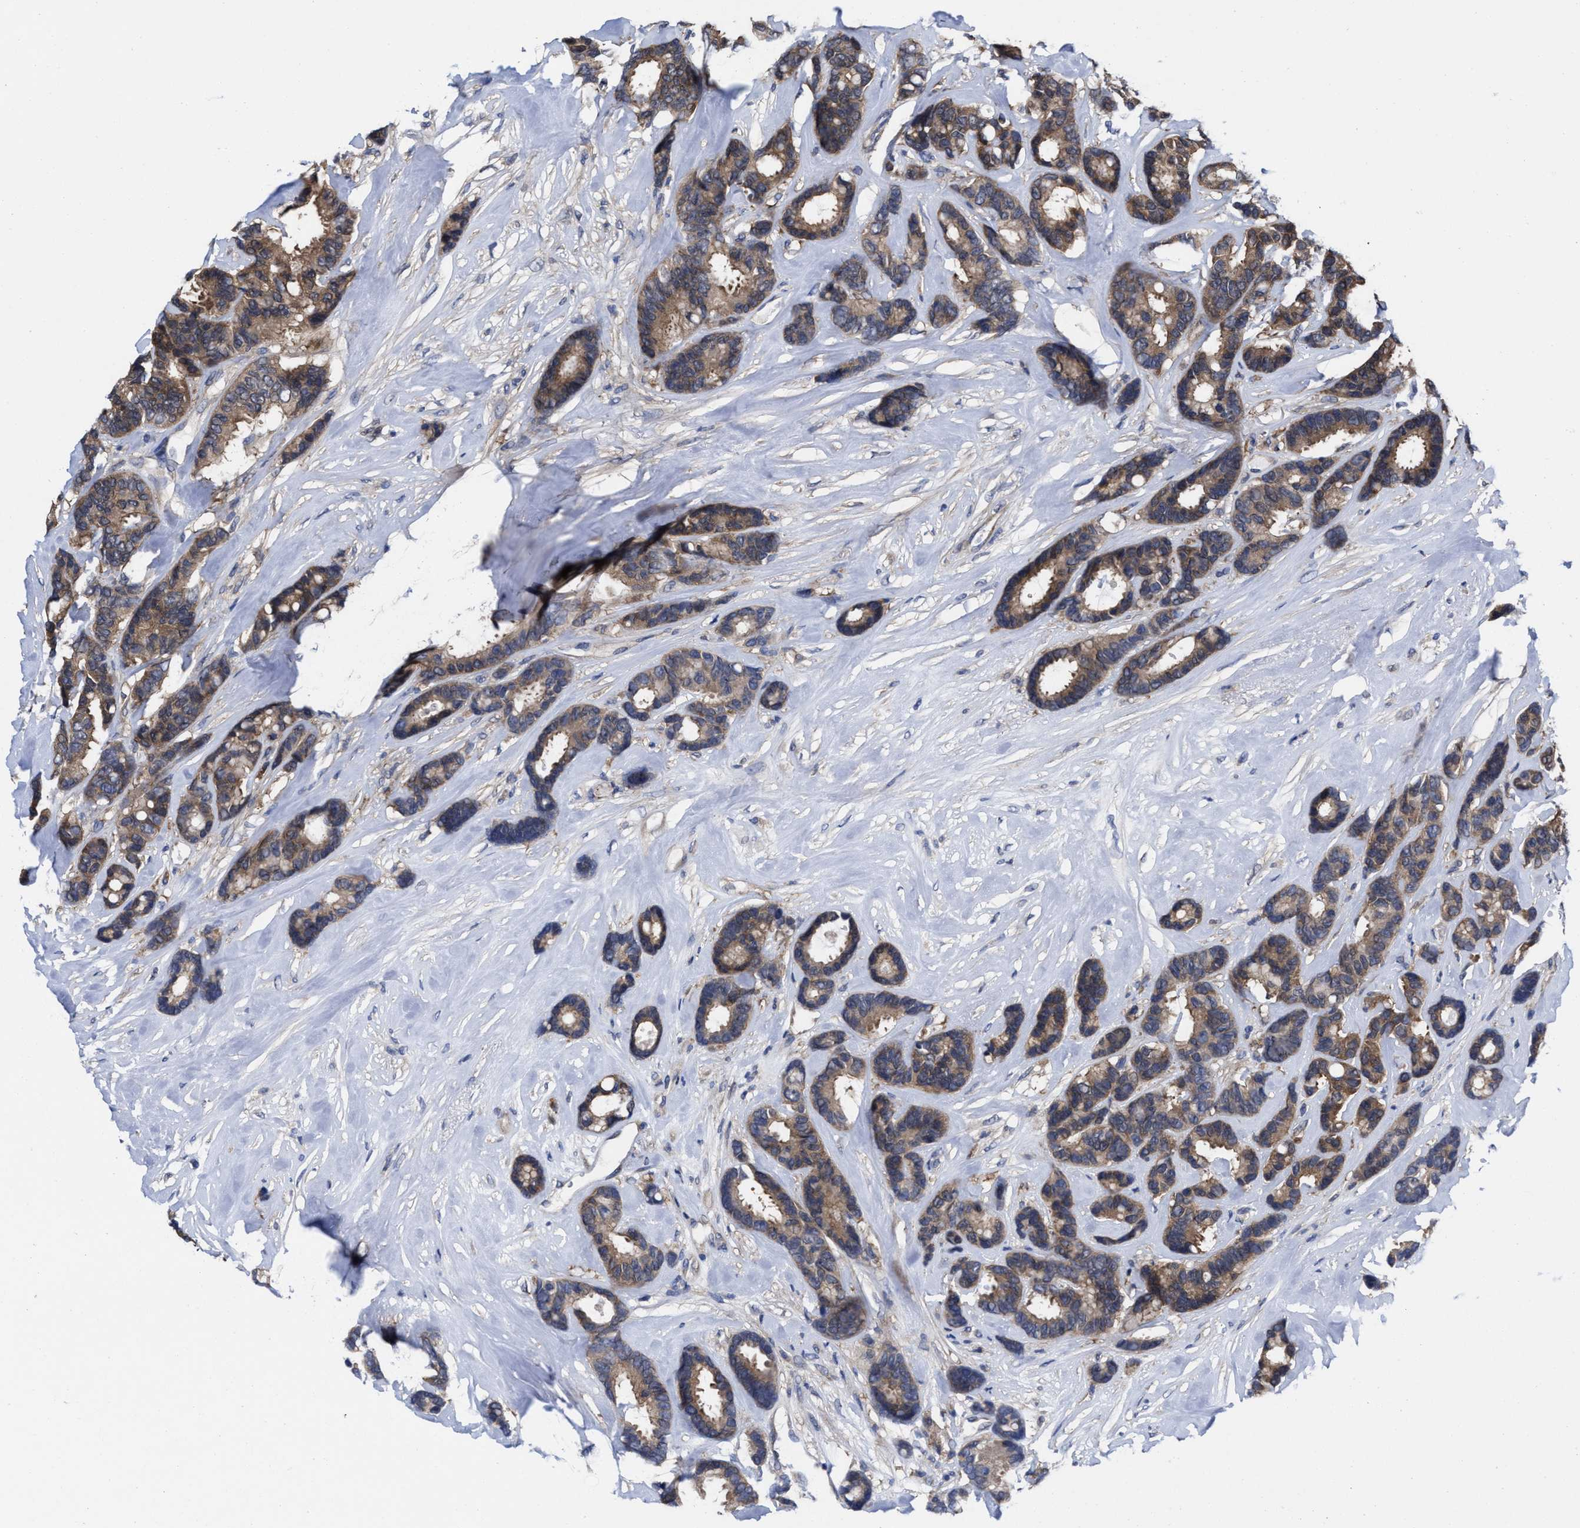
{"staining": {"intensity": "moderate", "quantity": ">75%", "location": "cytoplasmic/membranous"}, "tissue": "breast cancer", "cell_type": "Tumor cells", "image_type": "cancer", "snomed": [{"axis": "morphology", "description": "Duct carcinoma"}, {"axis": "topography", "description": "Breast"}], "caption": "Immunohistochemistry (IHC) micrograph of human invasive ductal carcinoma (breast) stained for a protein (brown), which shows medium levels of moderate cytoplasmic/membranous positivity in about >75% of tumor cells.", "gene": "TXNDC17", "patient": {"sex": "female", "age": 87}}